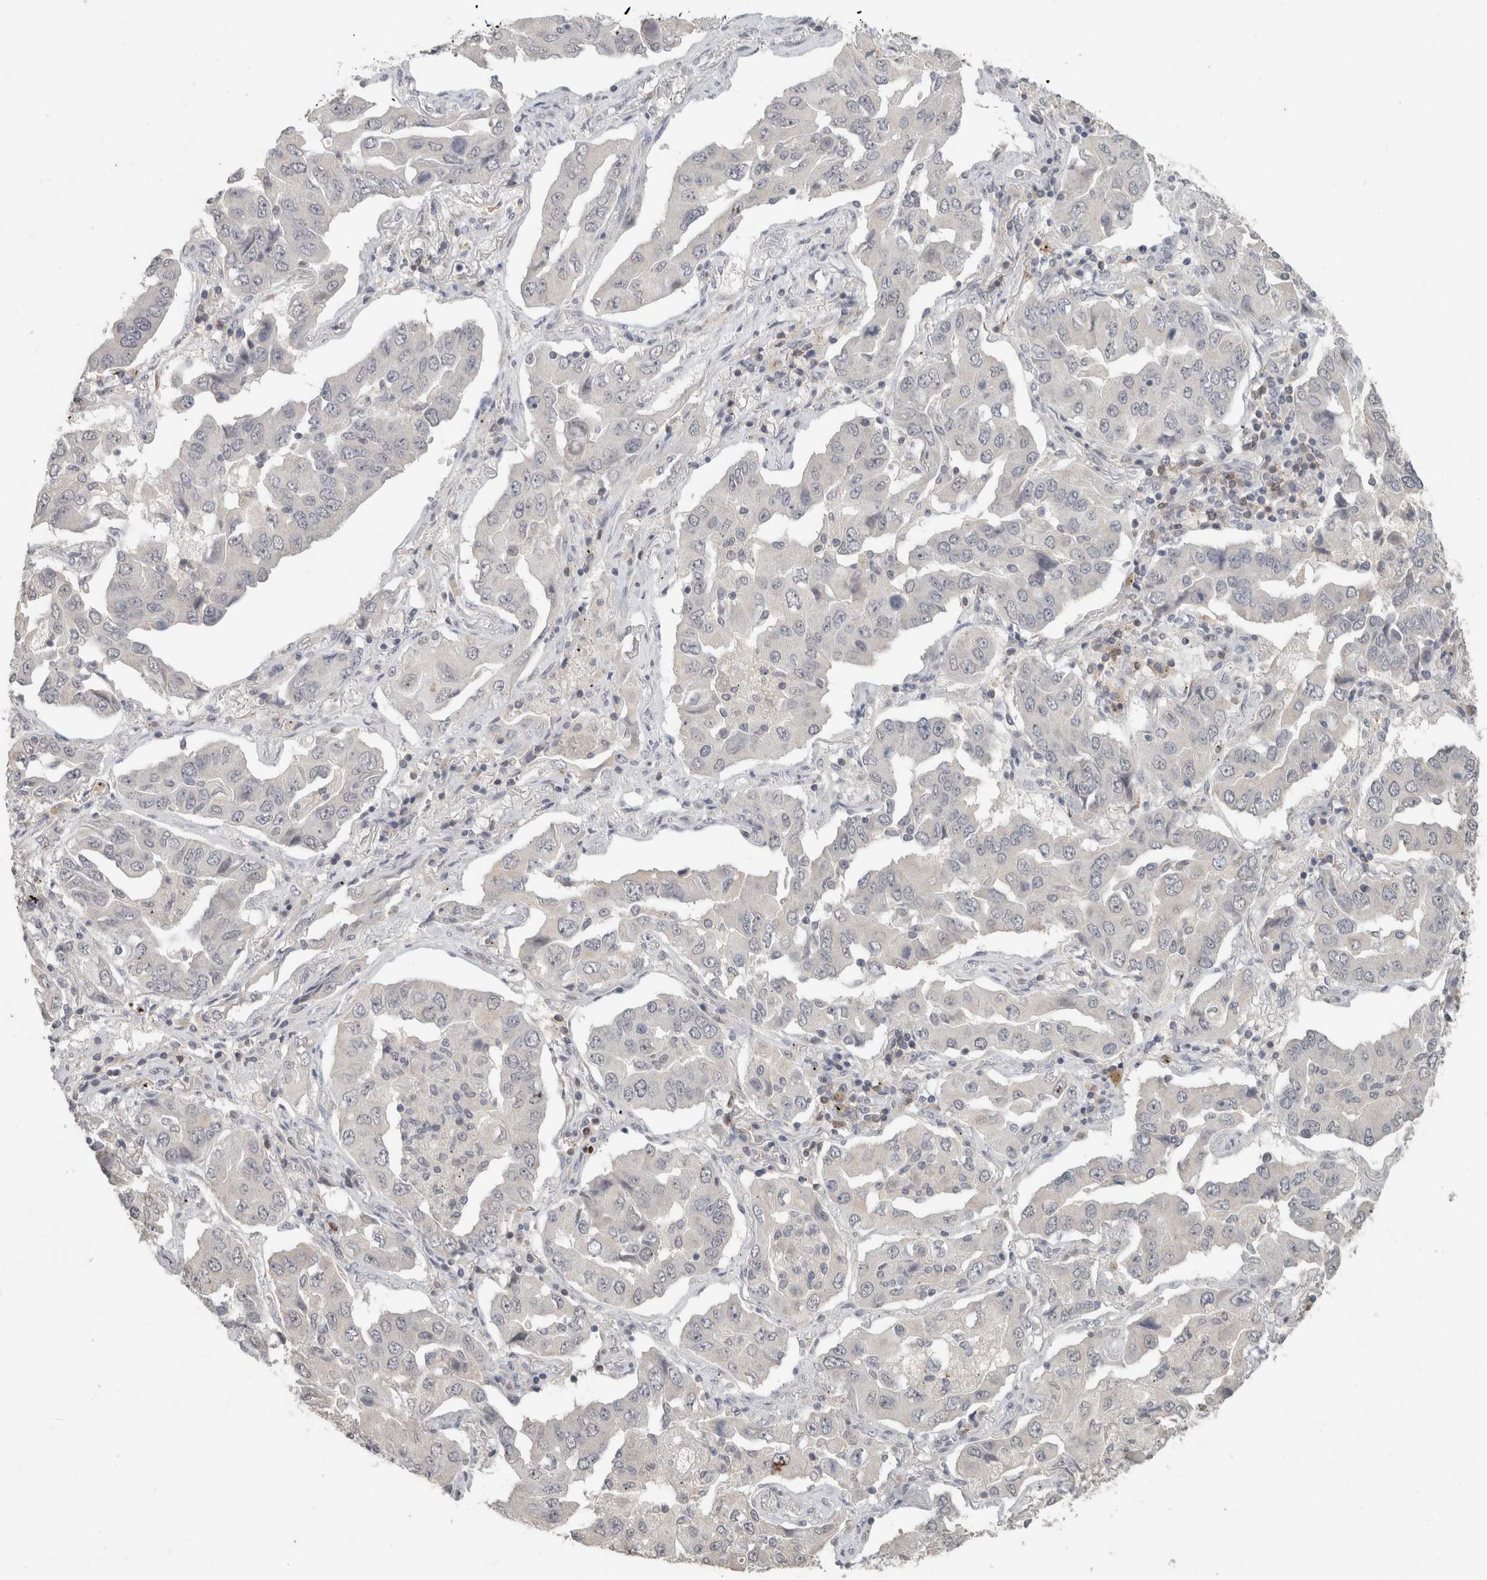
{"staining": {"intensity": "negative", "quantity": "none", "location": "none"}, "tissue": "lung cancer", "cell_type": "Tumor cells", "image_type": "cancer", "snomed": [{"axis": "morphology", "description": "Adenocarcinoma, NOS"}, {"axis": "topography", "description": "Lung"}], "caption": "A high-resolution photomicrograph shows immunohistochemistry (IHC) staining of adenocarcinoma (lung), which displays no significant expression in tumor cells.", "gene": "TRAT1", "patient": {"sex": "female", "age": 65}}